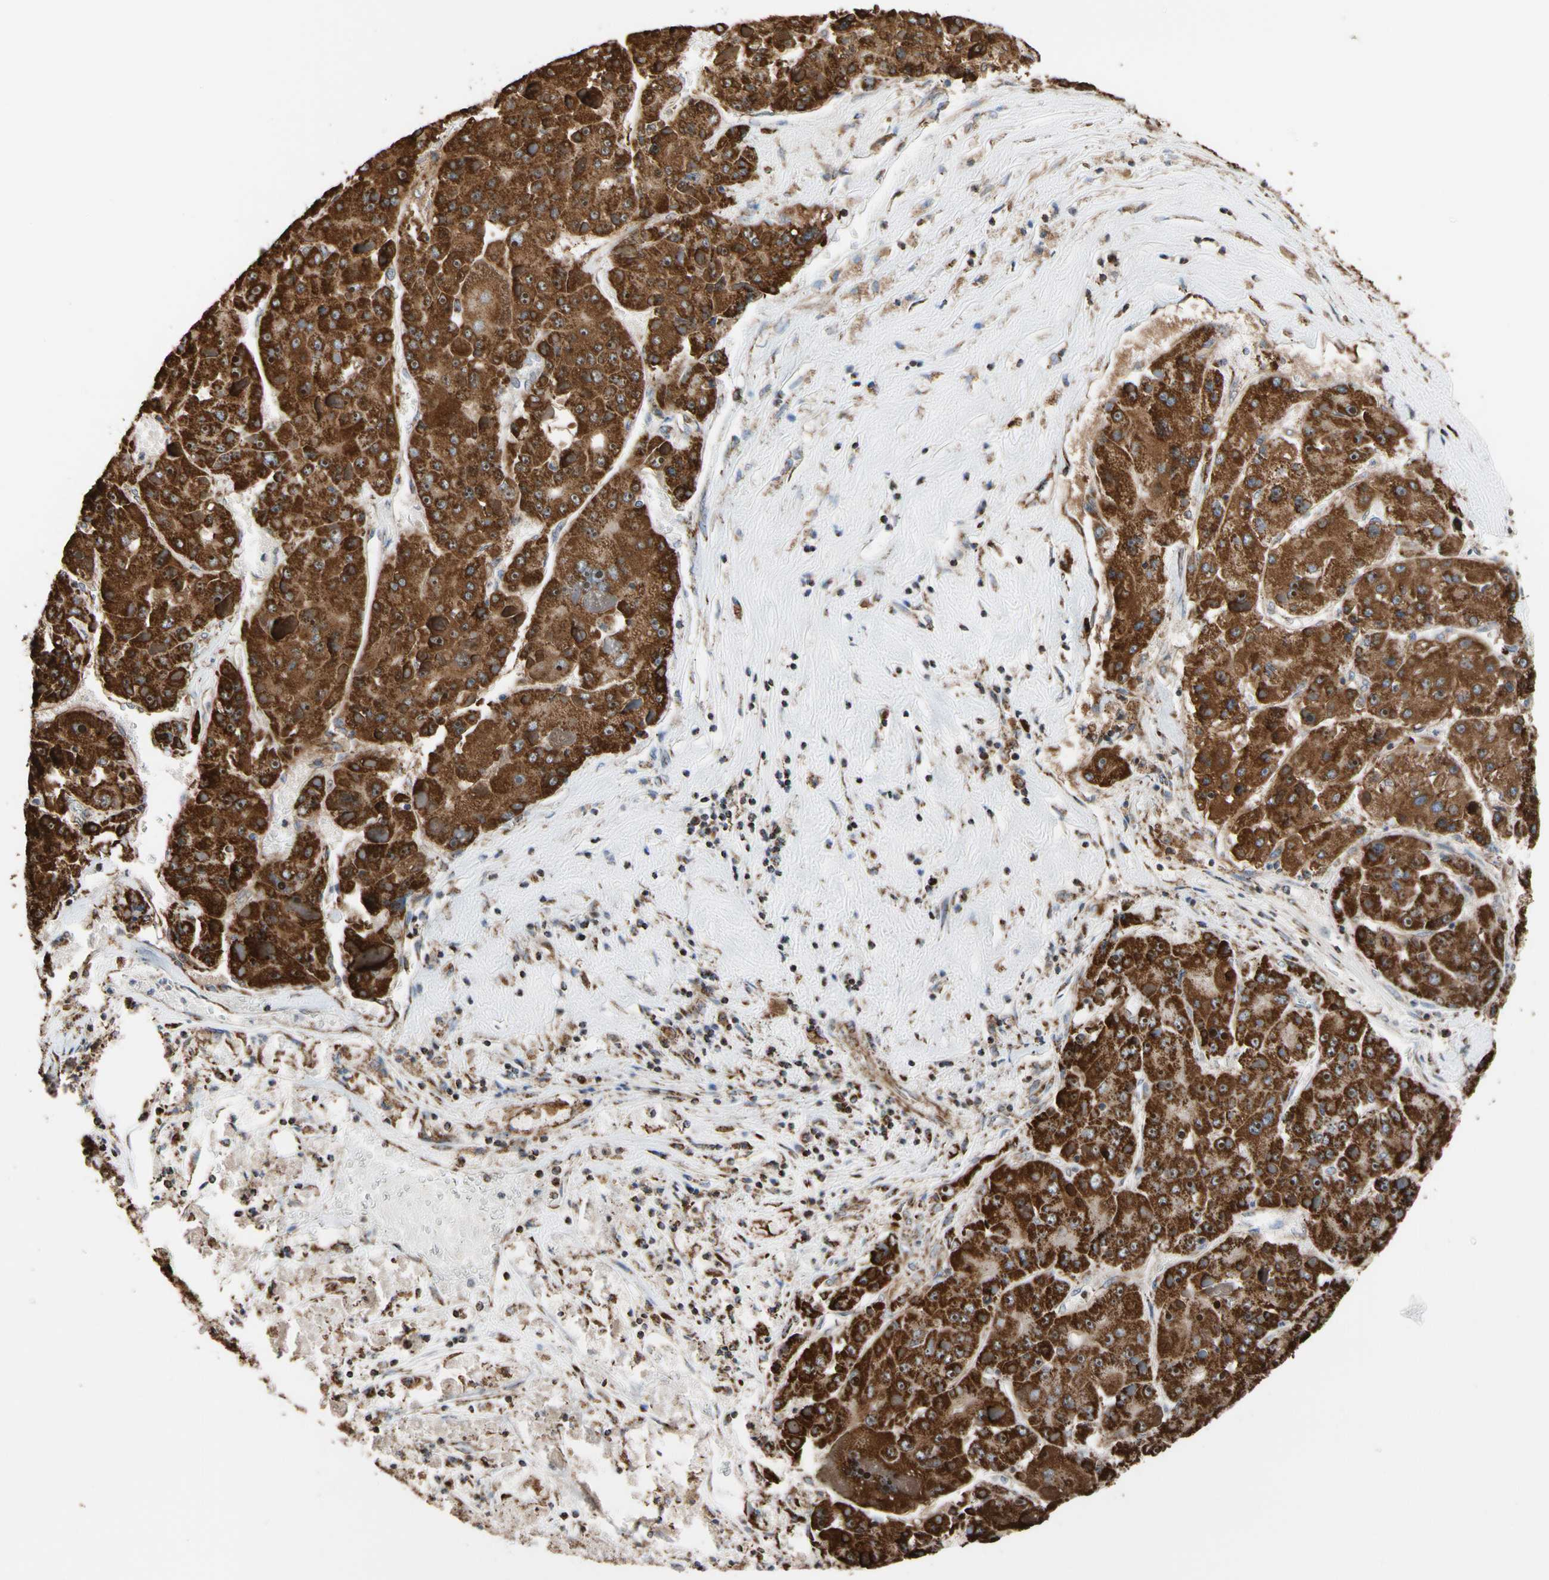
{"staining": {"intensity": "strong", "quantity": ">75%", "location": "cytoplasmic/membranous,nuclear"}, "tissue": "liver cancer", "cell_type": "Tumor cells", "image_type": "cancer", "snomed": [{"axis": "morphology", "description": "Carcinoma, Hepatocellular, NOS"}, {"axis": "topography", "description": "Liver"}], "caption": "Immunohistochemistry photomicrograph of neoplastic tissue: hepatocellular carcinoma (liver) stained using immunohistochemistry (IHC) demonstrates high levels of strong protein expression localized specifically in the cytoplasmic/membranous and nuclear of tumor cells, appearing as a cytoplasmic/membranous and nuclear brown color.", "gene": "FAM110B", "patient": {"sex": "female", "age": 73}}